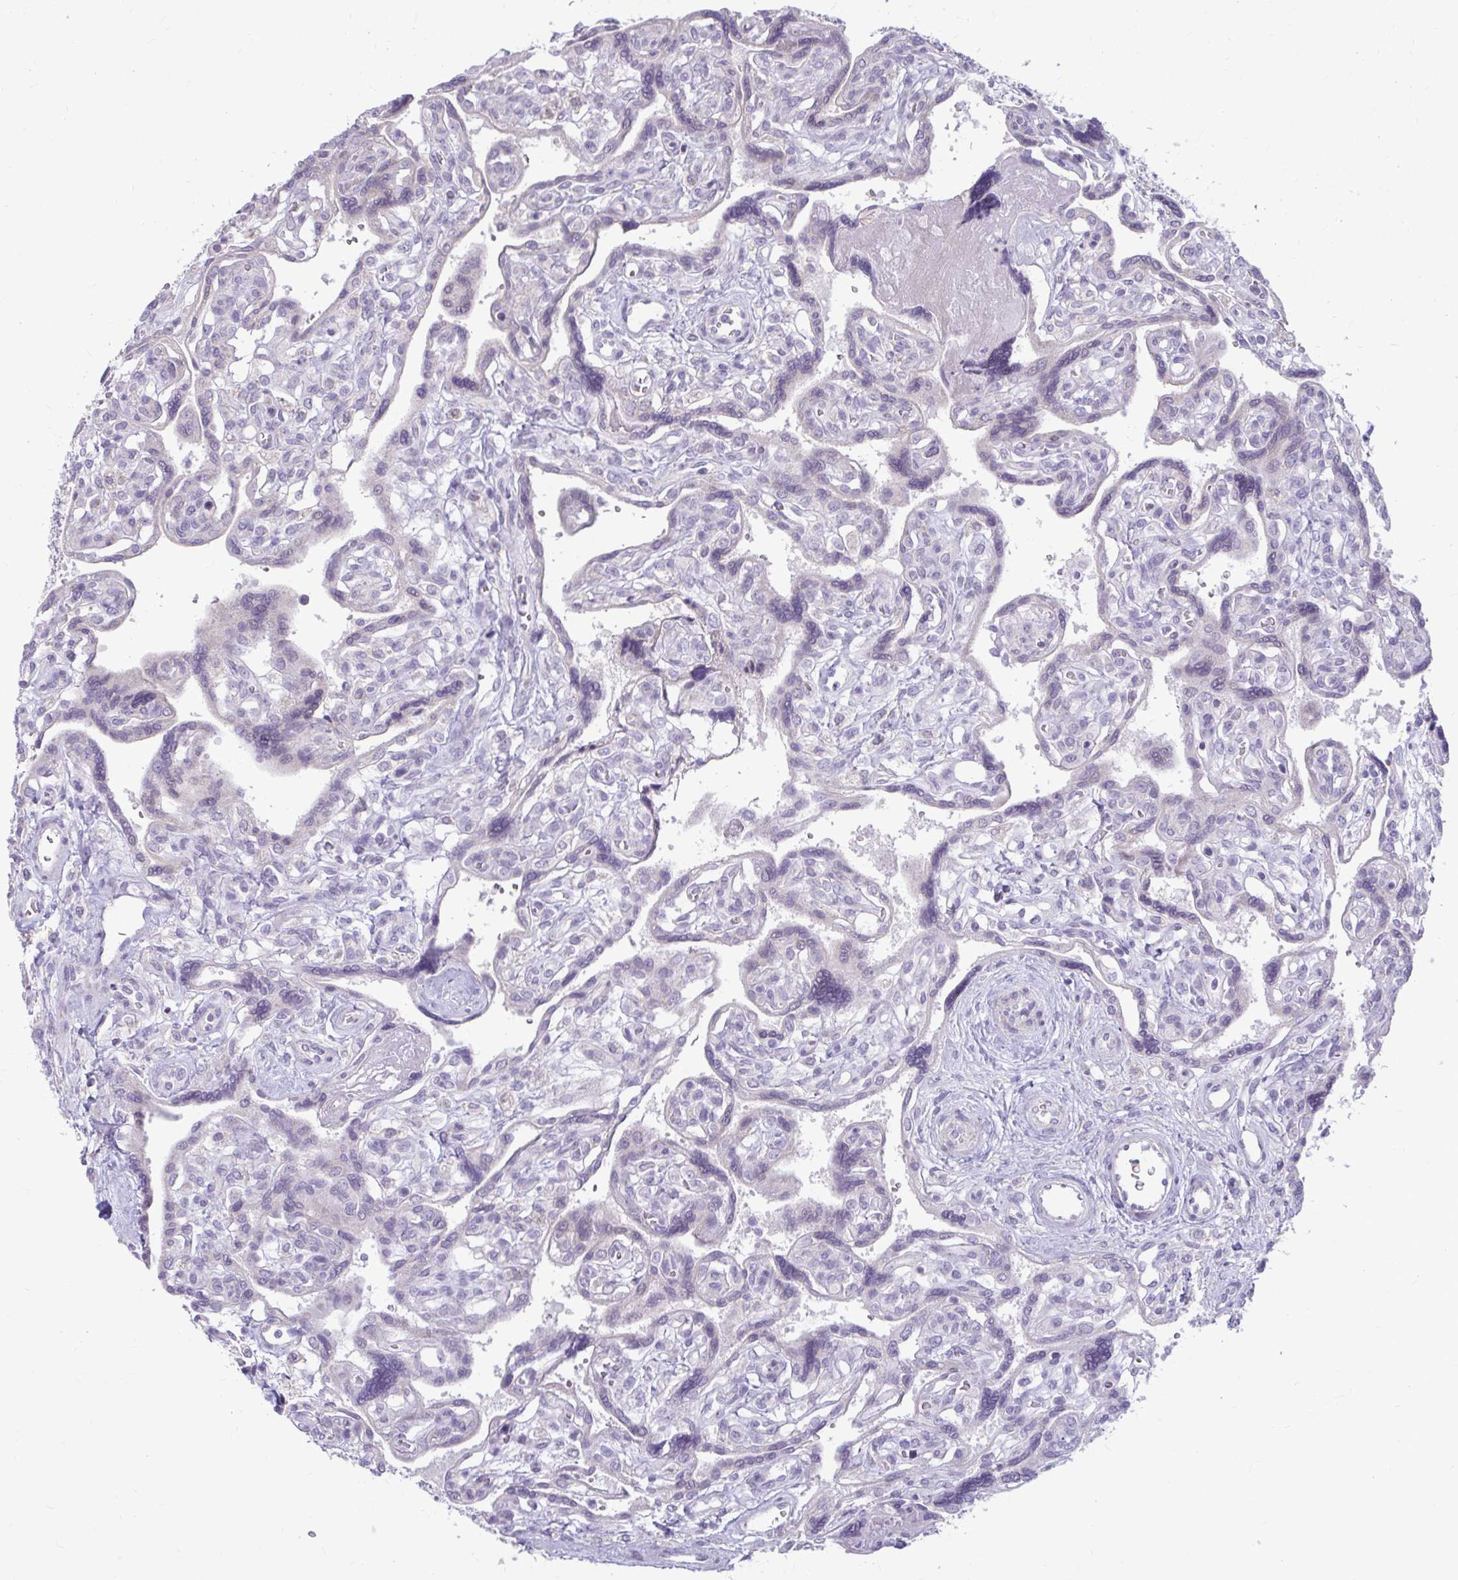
{"staining": {"intensity": "negative", "quantity": "none", "location": "none"}, "tissue": "placenta", "cell_type": "Trophoblastic cells", "image_type": "normal", "snomed": [{"axis": "morphology", "description": "Normal tissue, NOS"}, {"axis": "topography", "description": "Placenta"}], "caption": "This is an immunohistochemistry (IHC) photomicrograph of normal placenta. There is no expression in trophoblastic cells.", "gene": "MSMO1", "patient": {"sex": "female", "age": 39}}